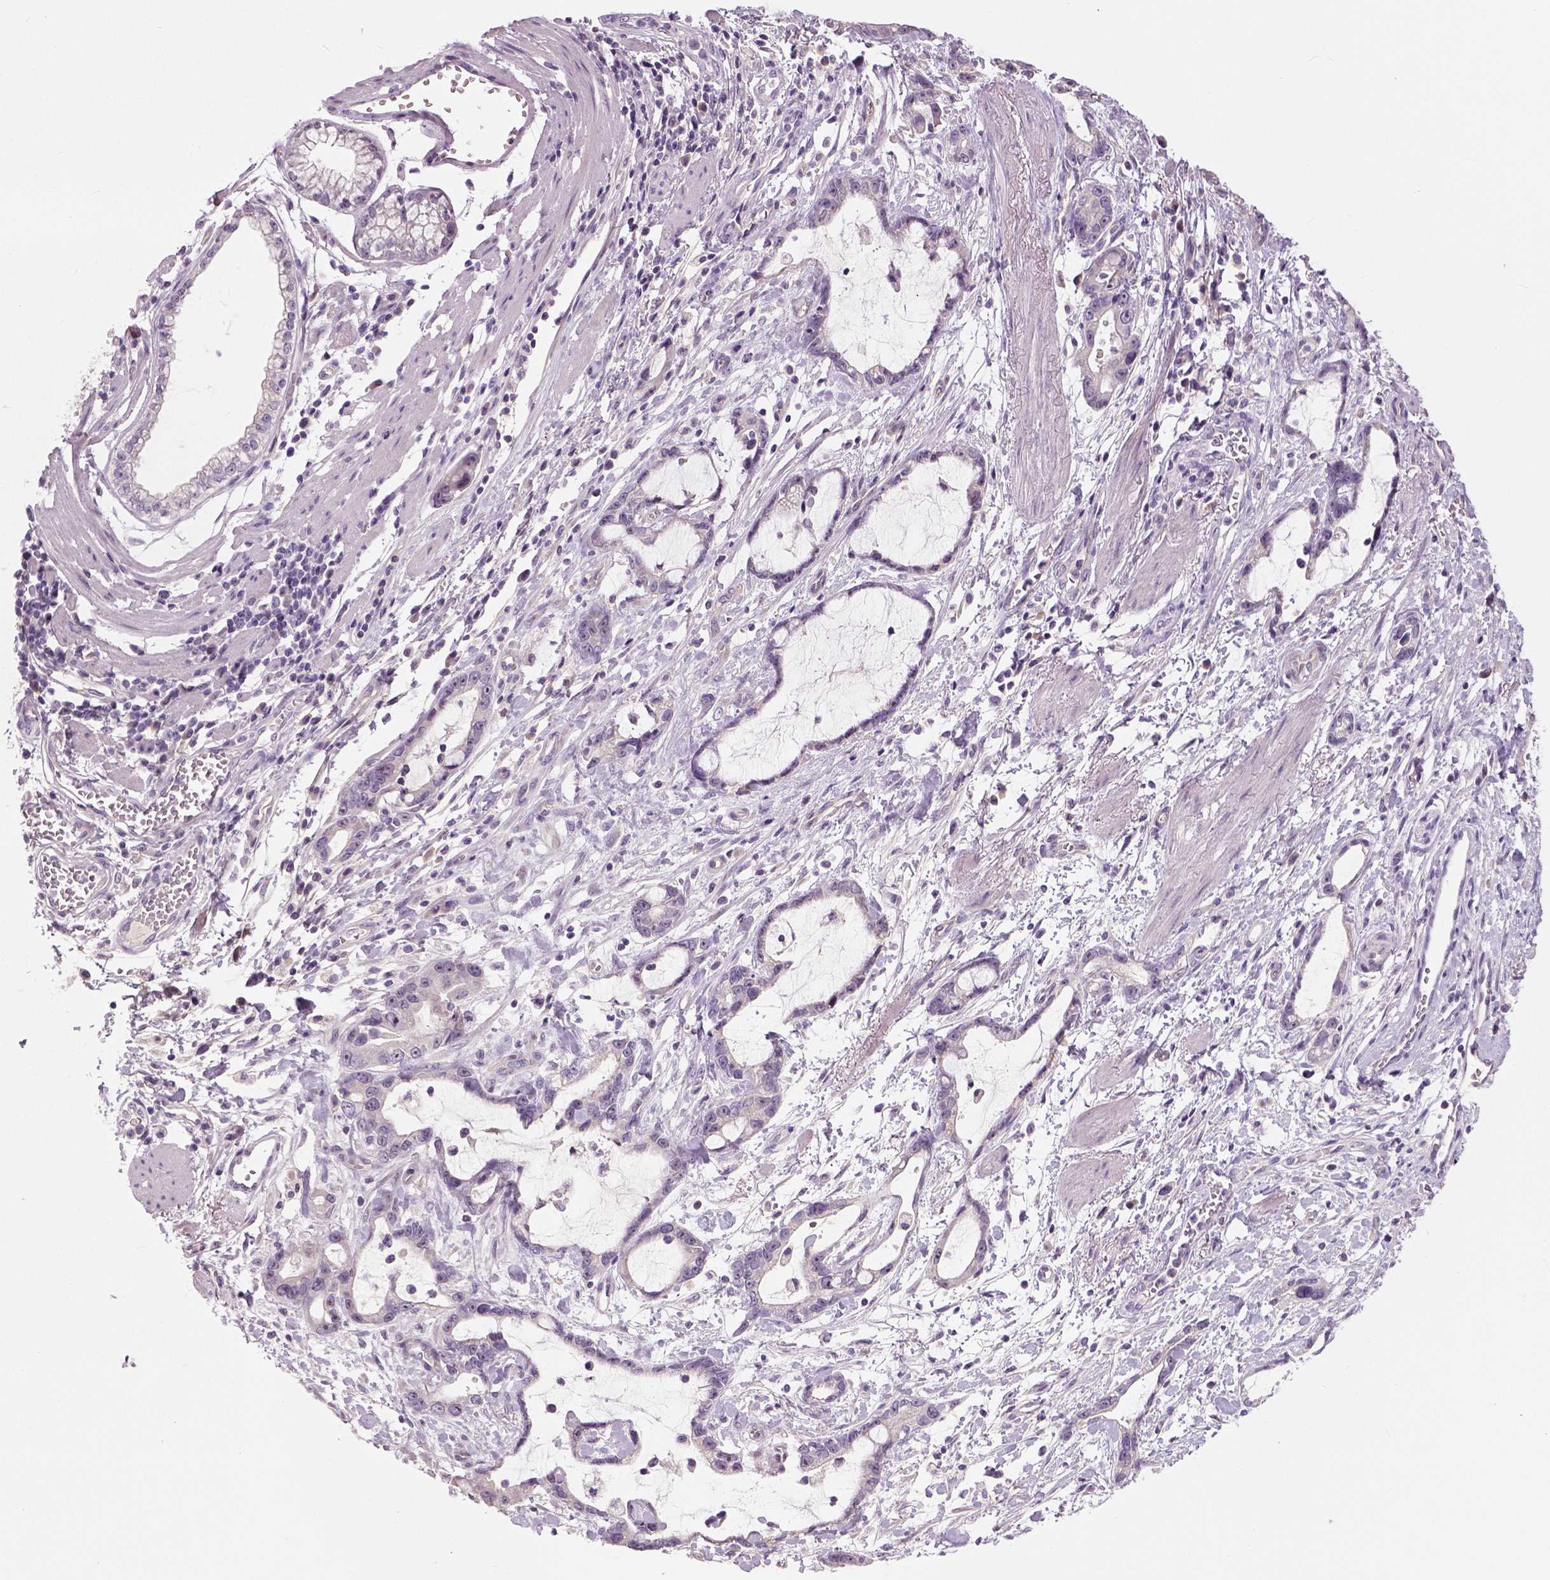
{"staining": {"intensity": "negative", "quantity": "none", "location": "none"}, "tissue": "stomach cancer", "cell_type": "Tumor cells", "image_type": "cancer", "snomed": [{"axis": "morphology", "description": "Adenocarcinoma, NOS"}, {"axis": "topography", "description": "Stomach"}], "caption": "Immunohistochemistry (IHC) of adenocarcinoma (stomach) displays no positivity in tumor cells.", "gene": "NECAB1", "patient": {"sex": "male", "age": 55}}